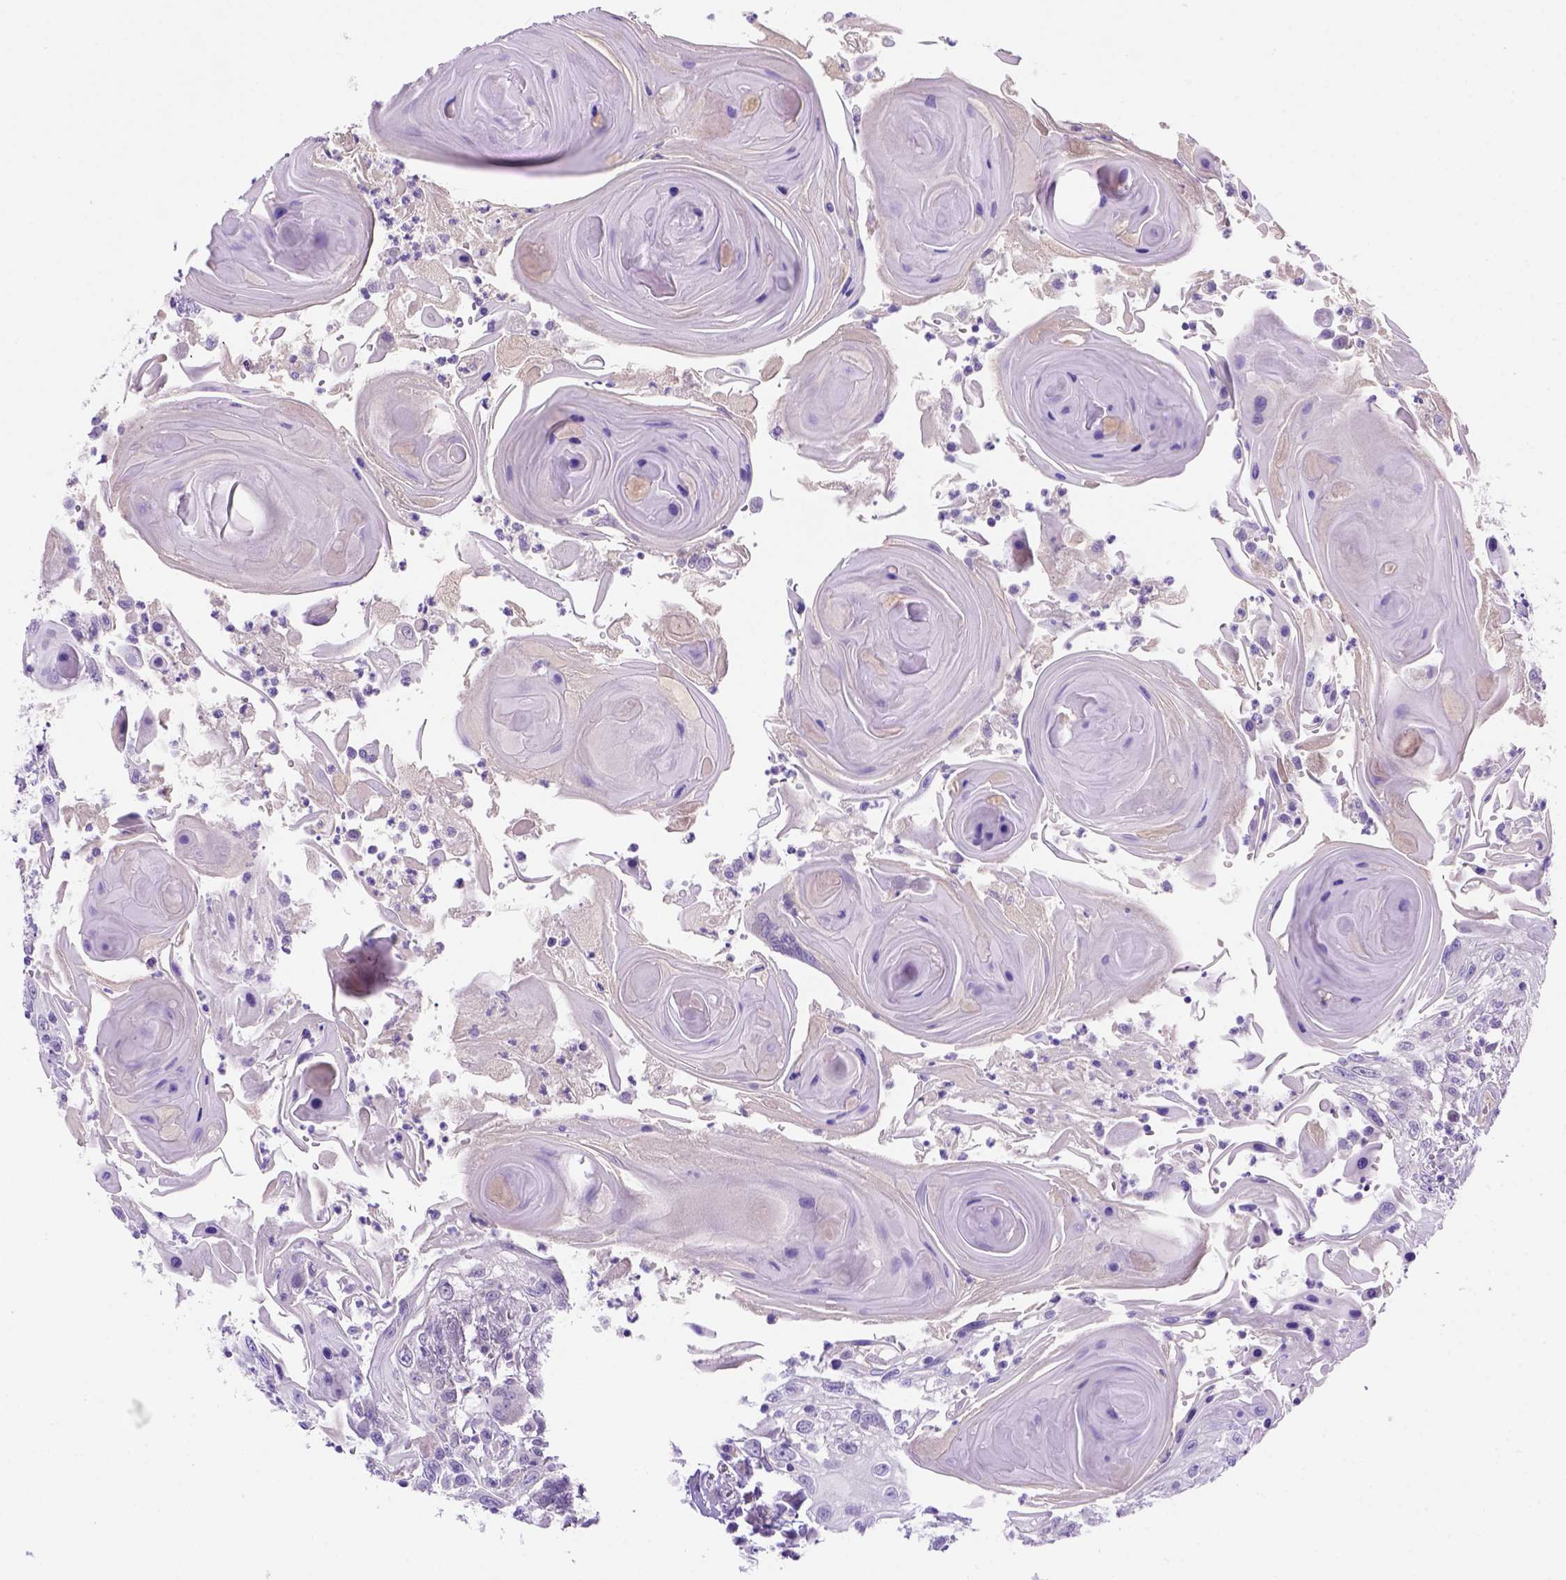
{"staining": {"intensity": "negative", "quantity": "none", "location": "none"}, "tissue": "head and neck cancer", "cell_type": "Tumor cells", "image_type": "cancer", "snomed": [{"axis": "morphology", "description": "Squamous cell carcinoma, NOS"}, {"axis": "topography", "description": "Head-Neck"}], "caption": "This is an immunohistochemistry micrograph of human squamous cell carcinoma (head and neck). There is no staining in tumor cells.", "gene": "FAM81B", "patient": {"sex": "female", "age": 80}}